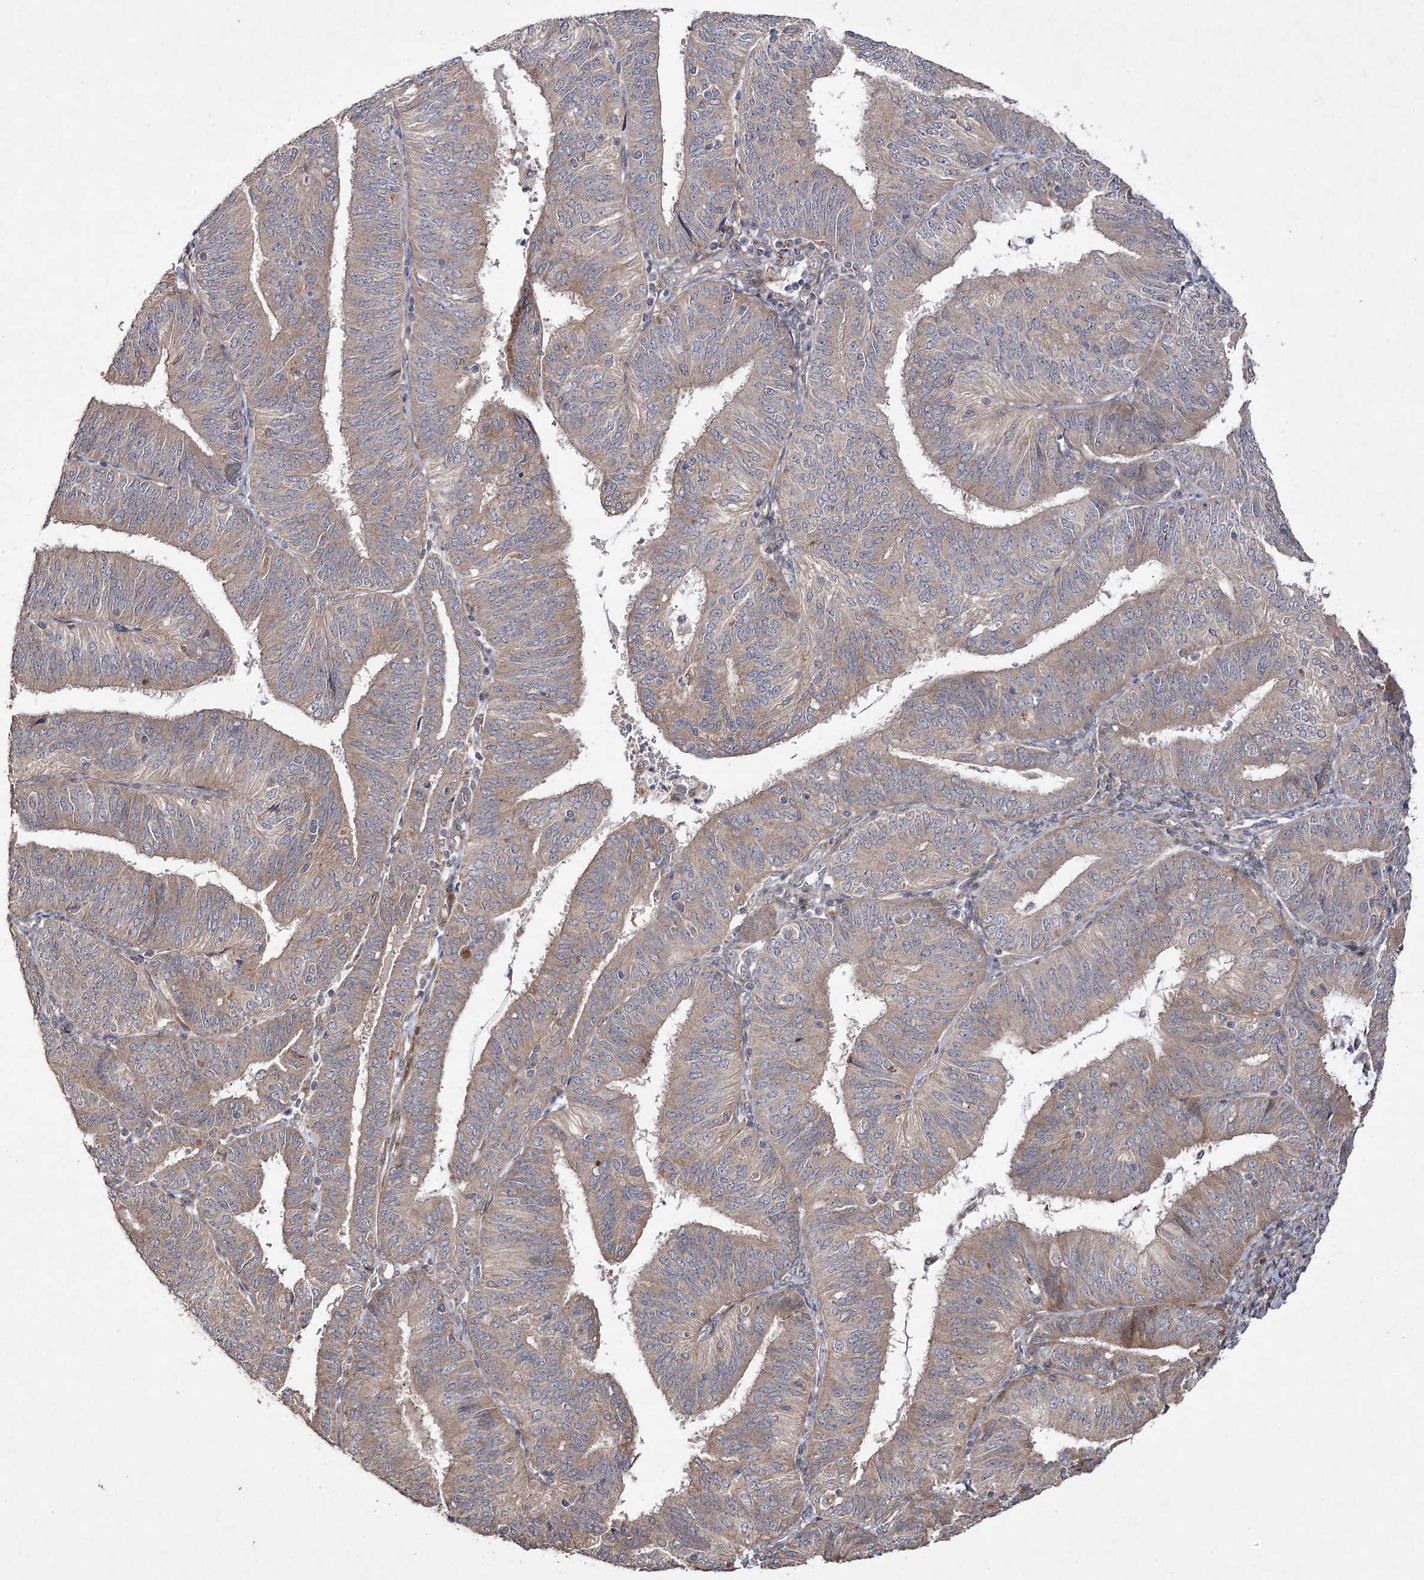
{"staining": {"intensity": "weak", "quantity": "25%-75%", "location": "cytoplasmic/membranous"}, "tissue": "endometrial cancer", "cell_type": "Tumor cells", "image_type": "cancer", "snomed": [{"axis": "morphology", "description": "Adenocarcinoma, NOS"}, {"axis": "topography", "description": "Endometrium"}], "caption": "Brown immunohistochemical staining in human endometrial cancer (adenocarcinoma) displays weak cytoplasmic/membranous expression in about 25%-75% of tumor cells.", "gene": "OBSL1", "patient": {"sex": "female", "age": 58}}